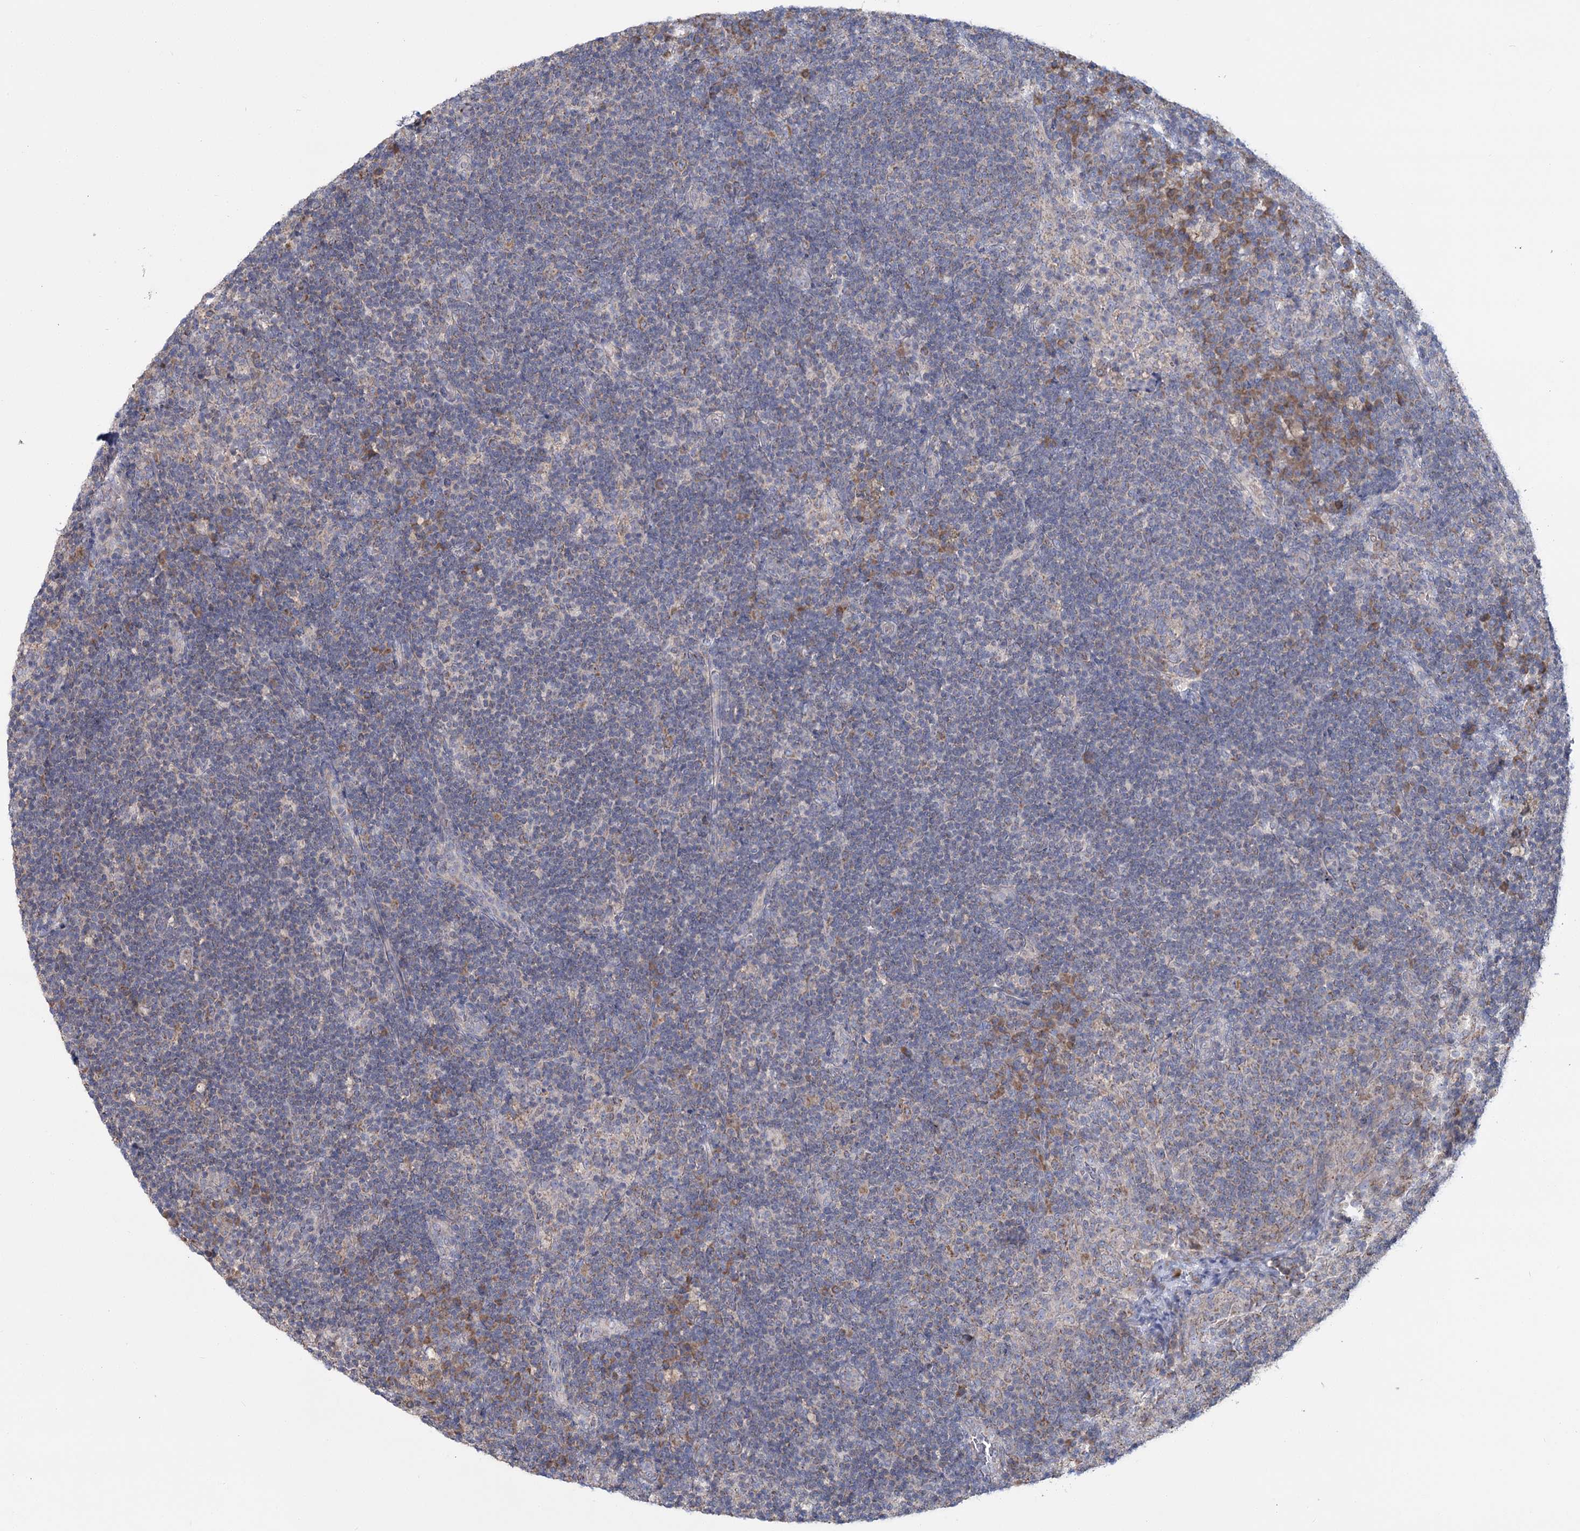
{"staining": {"intensity": "moderate", "quantity": "<25%", "location": "cytoplasmic/membranous"}, "tissue": "lymph node", "cell_type": "Germinal center cells", "image_type": "normal", "snomed": [{"axis": "morphology", "description": "Normal tissue, NOS"}, {"axis": "topography", "description": "Lymph node"}], "caption": "A low amount of moderate cytoplasmic/membranous expression is identified in approximately <25% of germinal center cells in normal lymph node.", "gene": "ACOX2", "patient": {"sex": "female", "age": 70}}